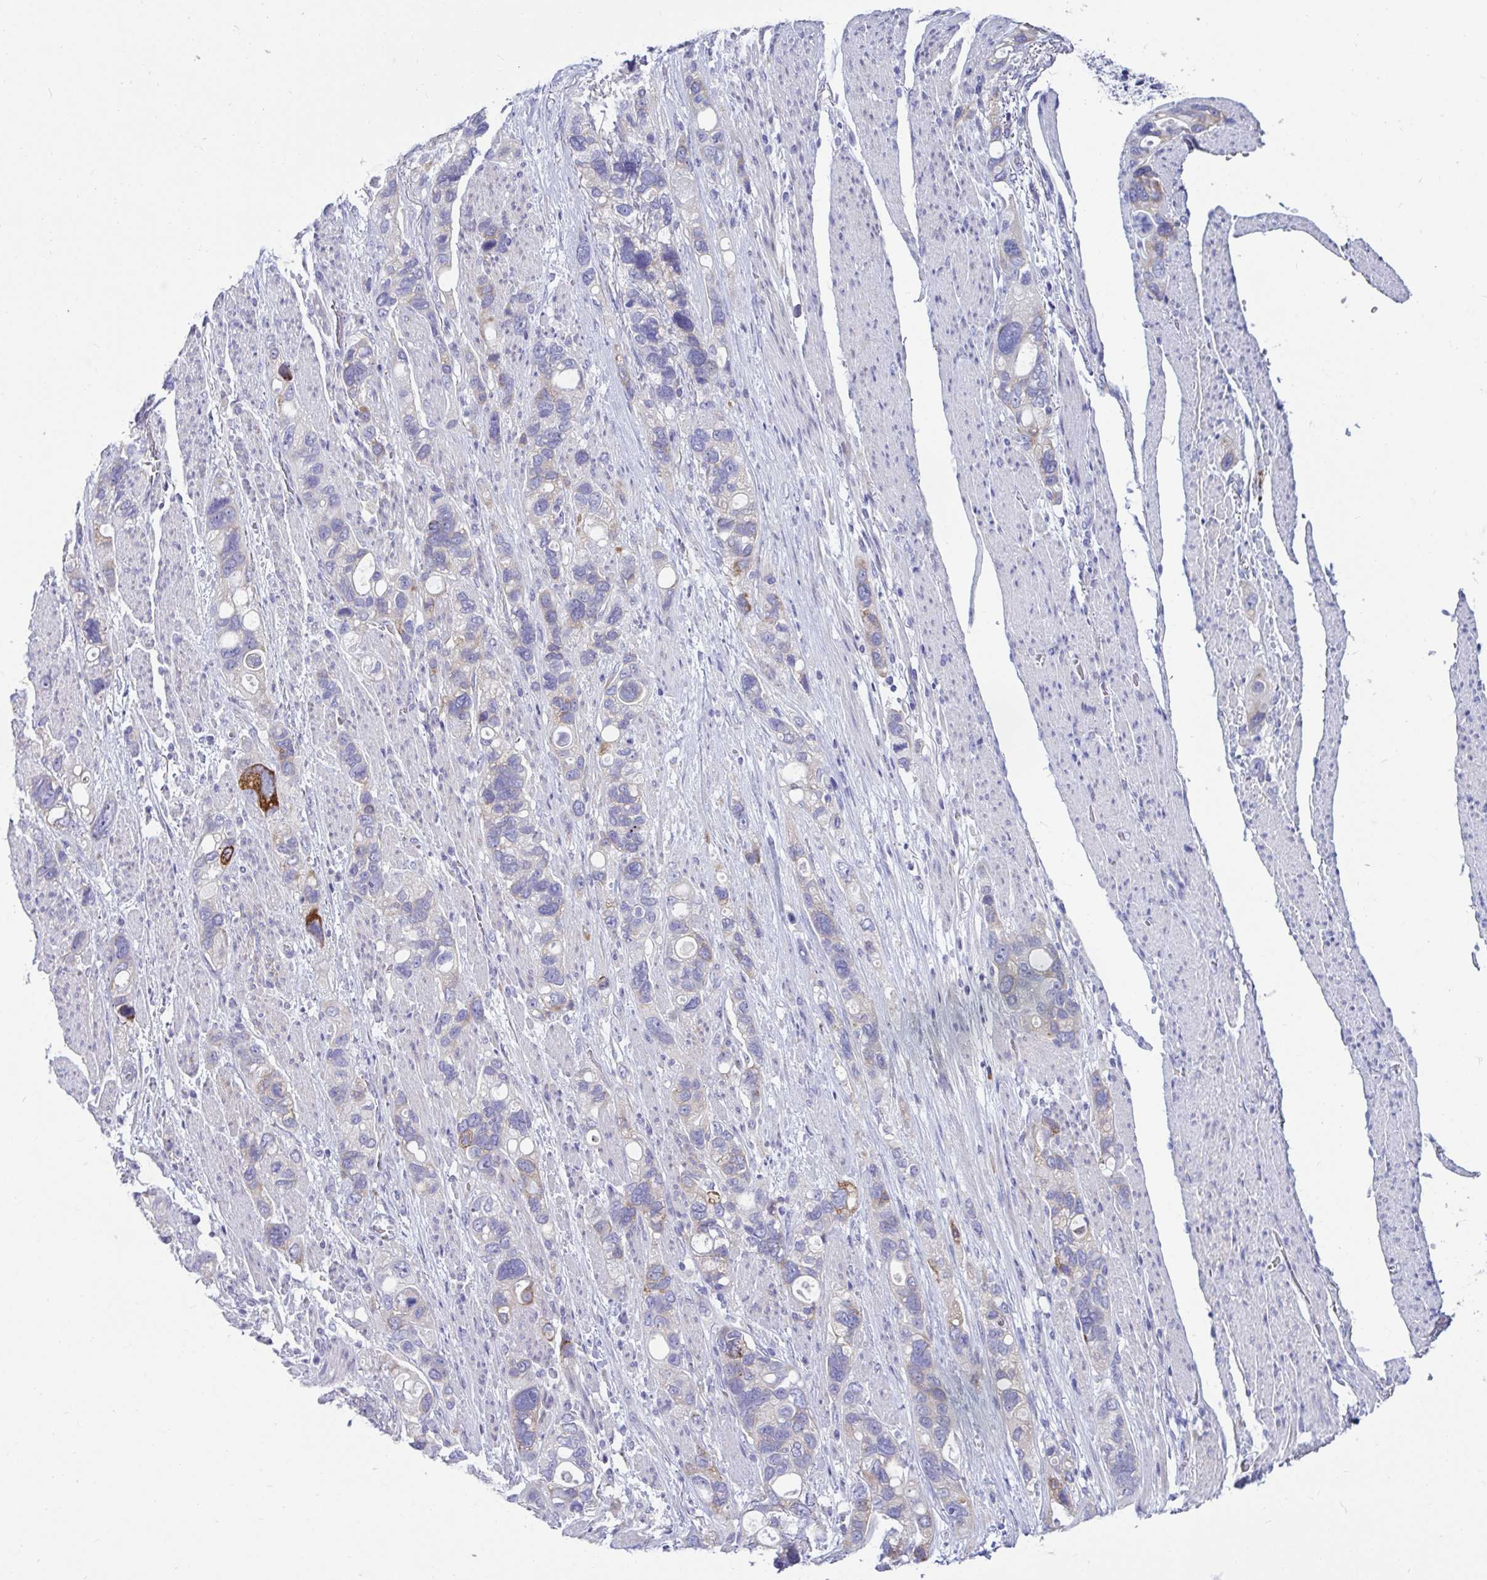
{"staining": {"intensity": "strong", "quantity": "<25%", "location": "cytoplasmic/membranous"}, "tissue": "stomach cancer", "cell_type": "Tumor cells", "image_type": "cancer", "snomed": [{"axis": "morphology", "description": "Adenocarcinoma, NOS"}, {"axis": "topography", "description": "Stomach, upper"}], "caption": "Tumor cells exhibit strong cytoplasmic/membranous positivity in about <25% of cells in stomach adenocarcinoma.", "gene": "TFPI2", "patient": {"sex": "female", "age": 81}}